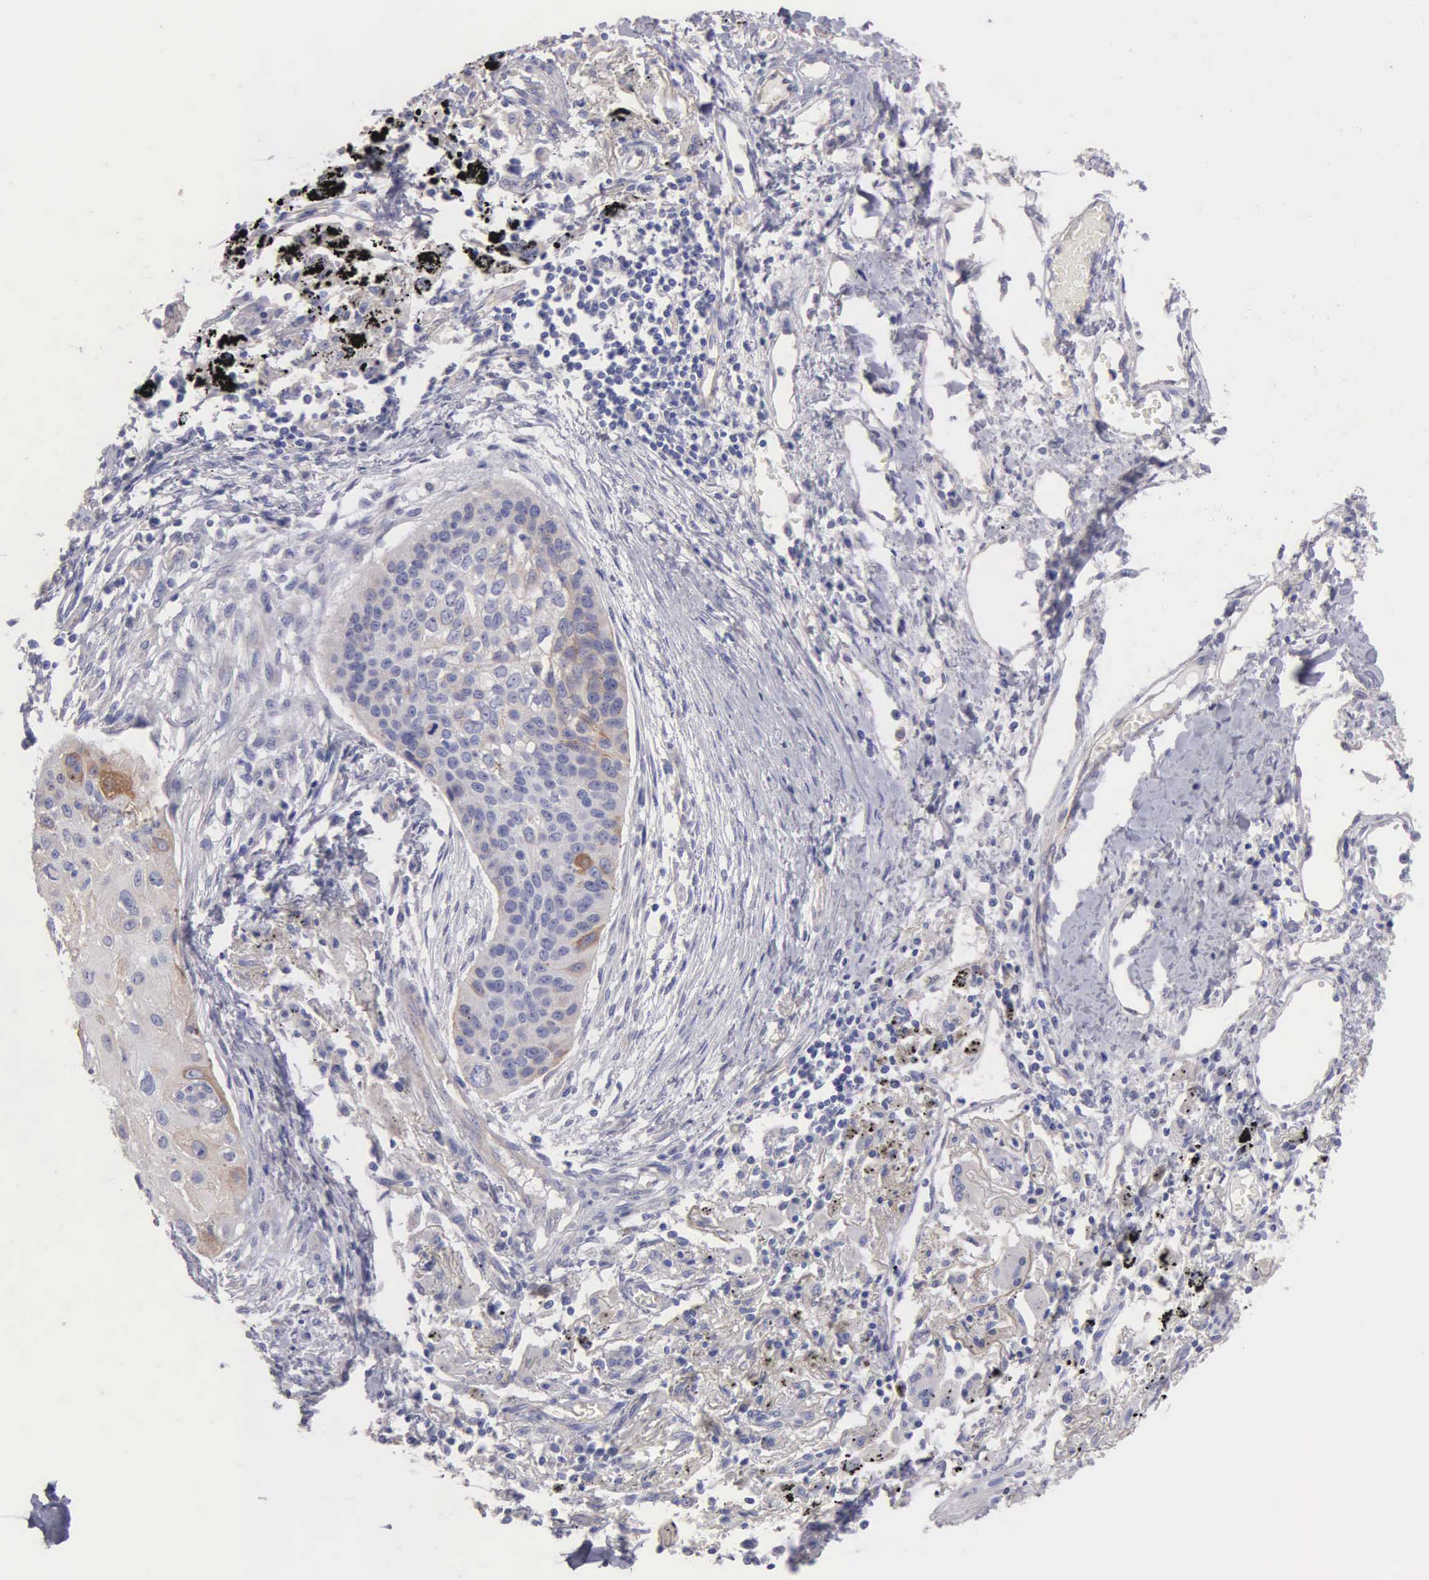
{"staining": {"intensity": "weak", "quantity": "<25%", "location": "cytoplasmic/membranous"}, "tissue": "lung cancer", "cell_type": "Tumor cells", "image_type": "cancer", "snomed": [{"axis": "morphology", "description": "Squamous cell carcinoma, NOS"}, {"axis": "topography", "description": "Lung"}], "caption": "Micrograph shows no significant protein expression in tumor cells of squamous cell carcinoma (lung). The staining was performed using DAB (3,3'-diaminobenzidine) to visualize the protein expression in brown, while the nuclei were stained in blue with hematoxylin (Magnification: 20x).", "gene": "APP", "patient": {"sex": "male", "age": 71}}